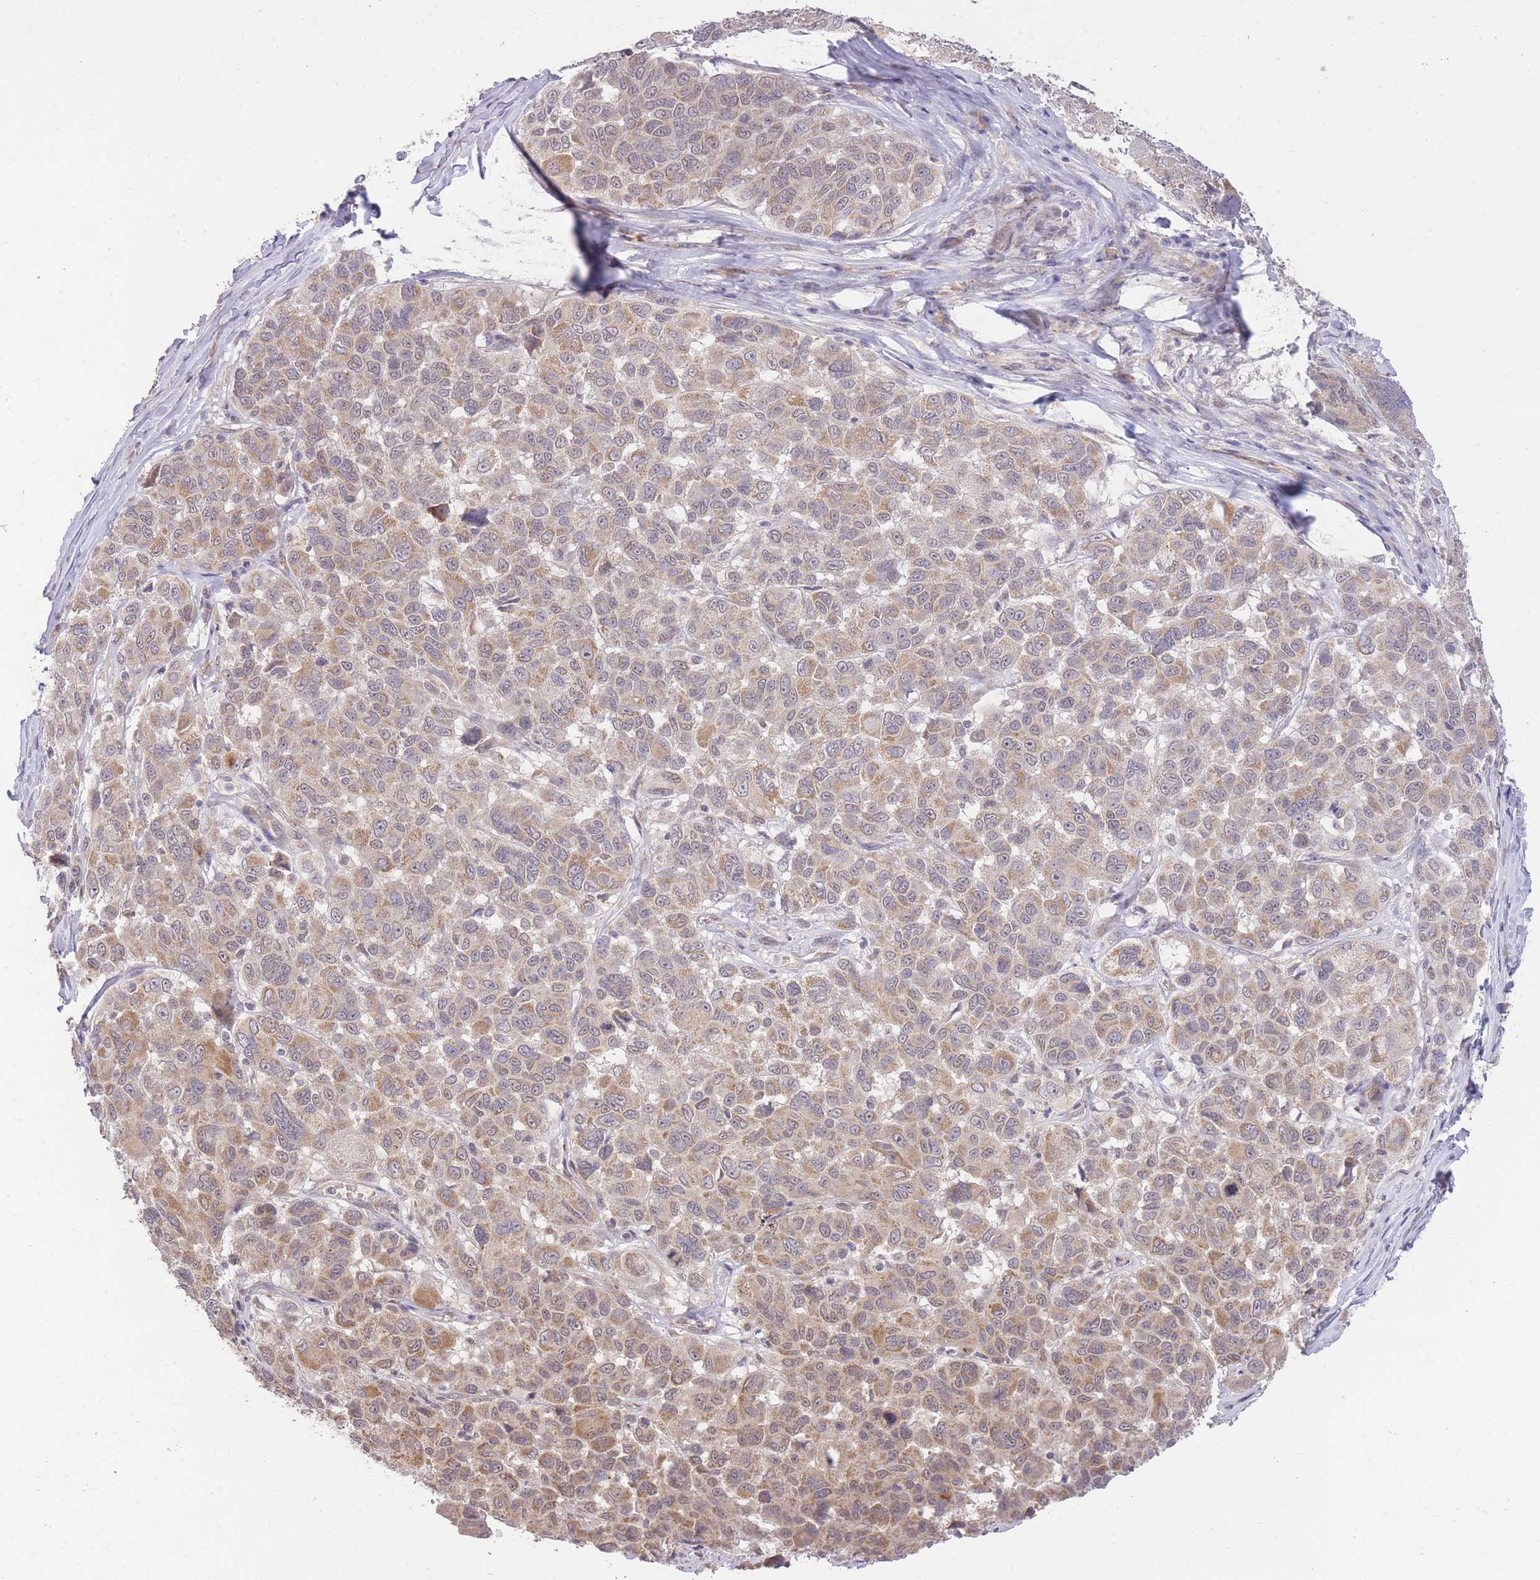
{"staining": {"intensity": "weak", "quantity": "25%-75%", "location": "cytoplasmic/membranous"}, "tissue": "melanoma", "cell_type": "Tumor cells", "image_type": "cancer", "snomed": [{"axis": "morphology", "description": "Malignant melanoma, NOS"}, {"axis": "topography", "description": "Skin"}], "caption": "Malignant melanoma tissue demonstrates weak cytoplasmic/membranous positivity in about 25%-75% of tumor cells", "gene": "ELOA2", "patient": {"sex": "female", "age": 66}}